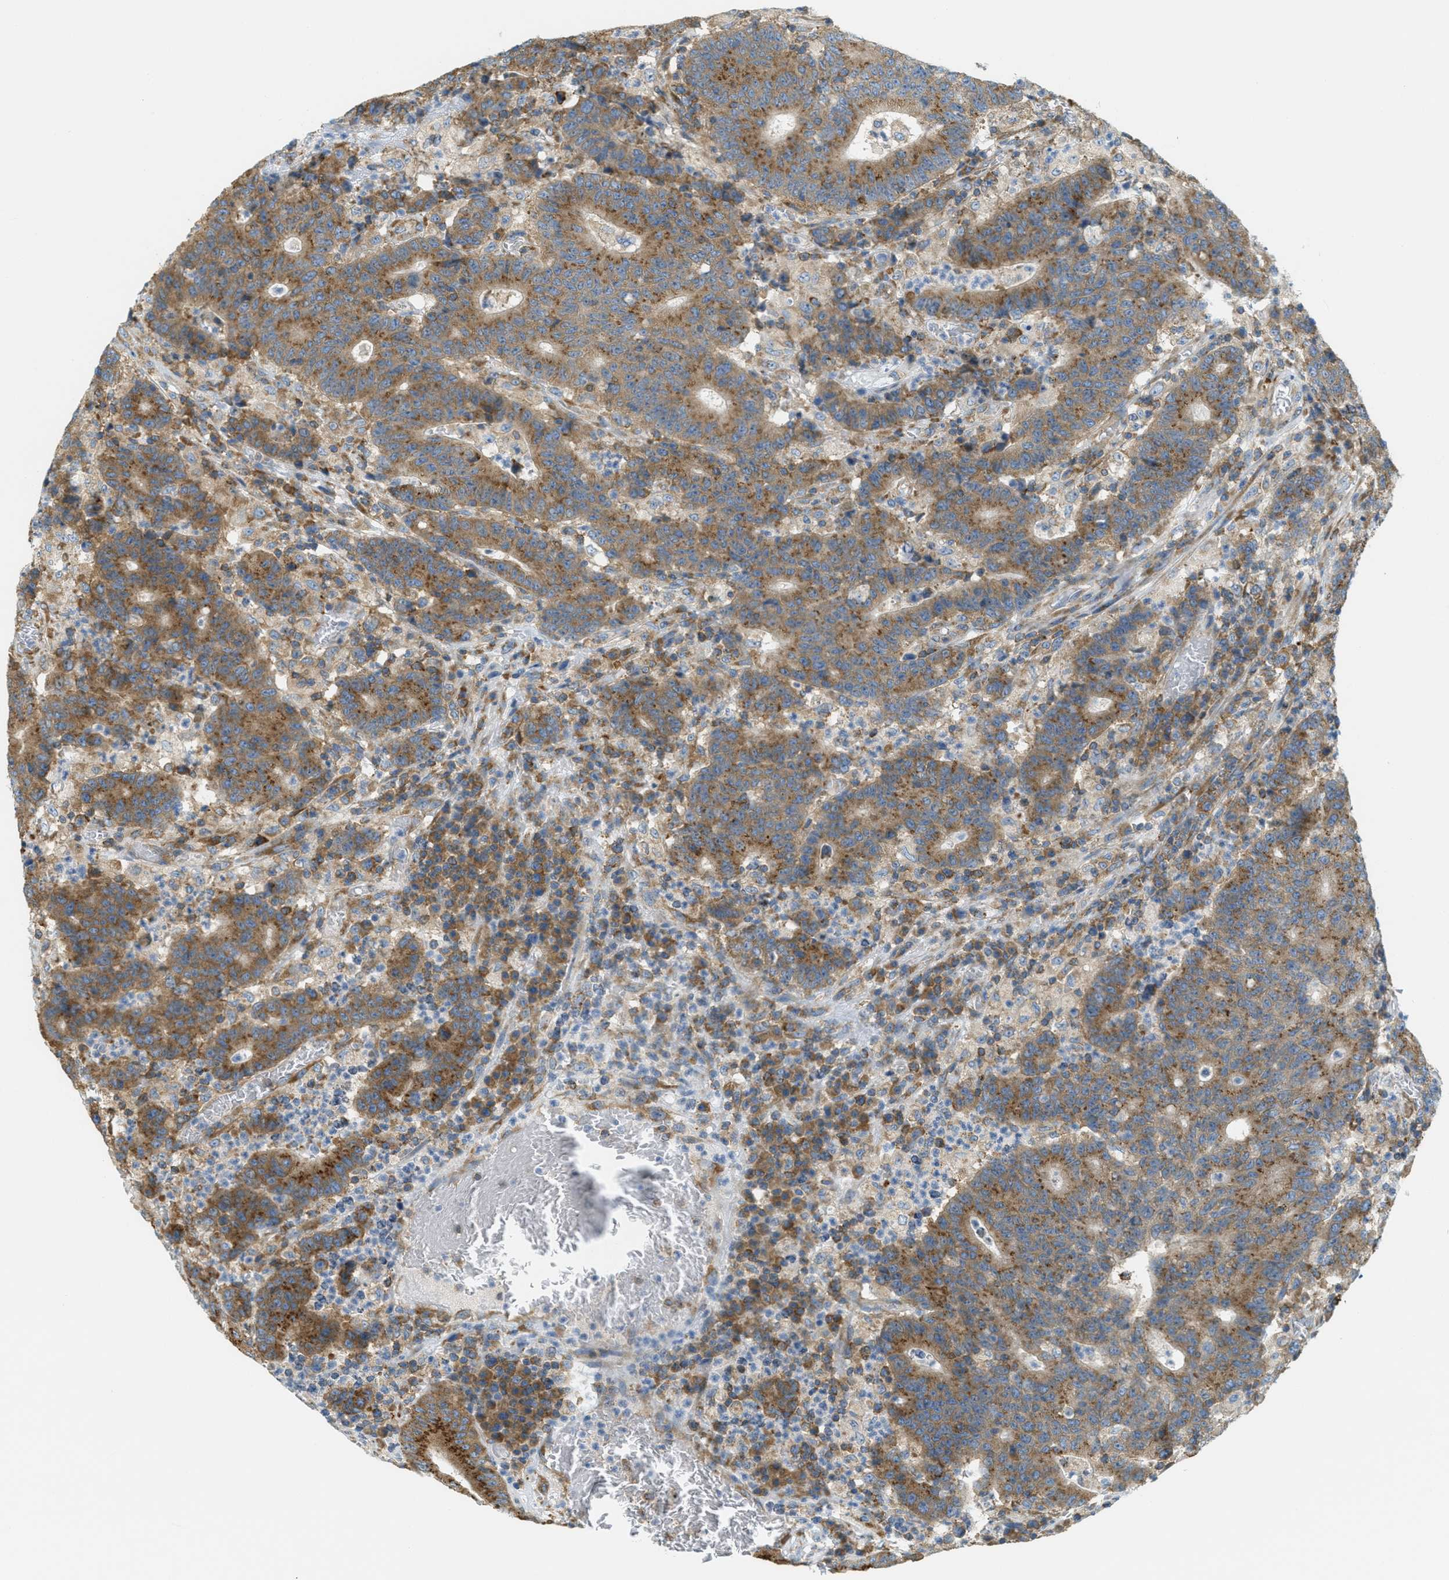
{"staining": {"intensity": "moderate", "quantity": ">75%", "location": "cytoplasmic/membranous"}, "tissue": "colorectal cancer", "cell_type": "Tumor cells", "image_type": "cancer", "snomed": [{"axis": "morphology", "description": "Normal tissue, NOS"}, {"axis": "morphology", "description": "Adenocarcinoma, NOS"}, {"axis": "topography", "description": "Colon"}], "caption": "A photomicrograph of human colorectal cancer (adenocarcinoma) stained for a protein reveals moderate cytoplasmic/membranous brown staining in tumor cells. Nuclei are stained in blue.", "gene": "ABCF1", "patient": {"sex": "female", "age": 75}}